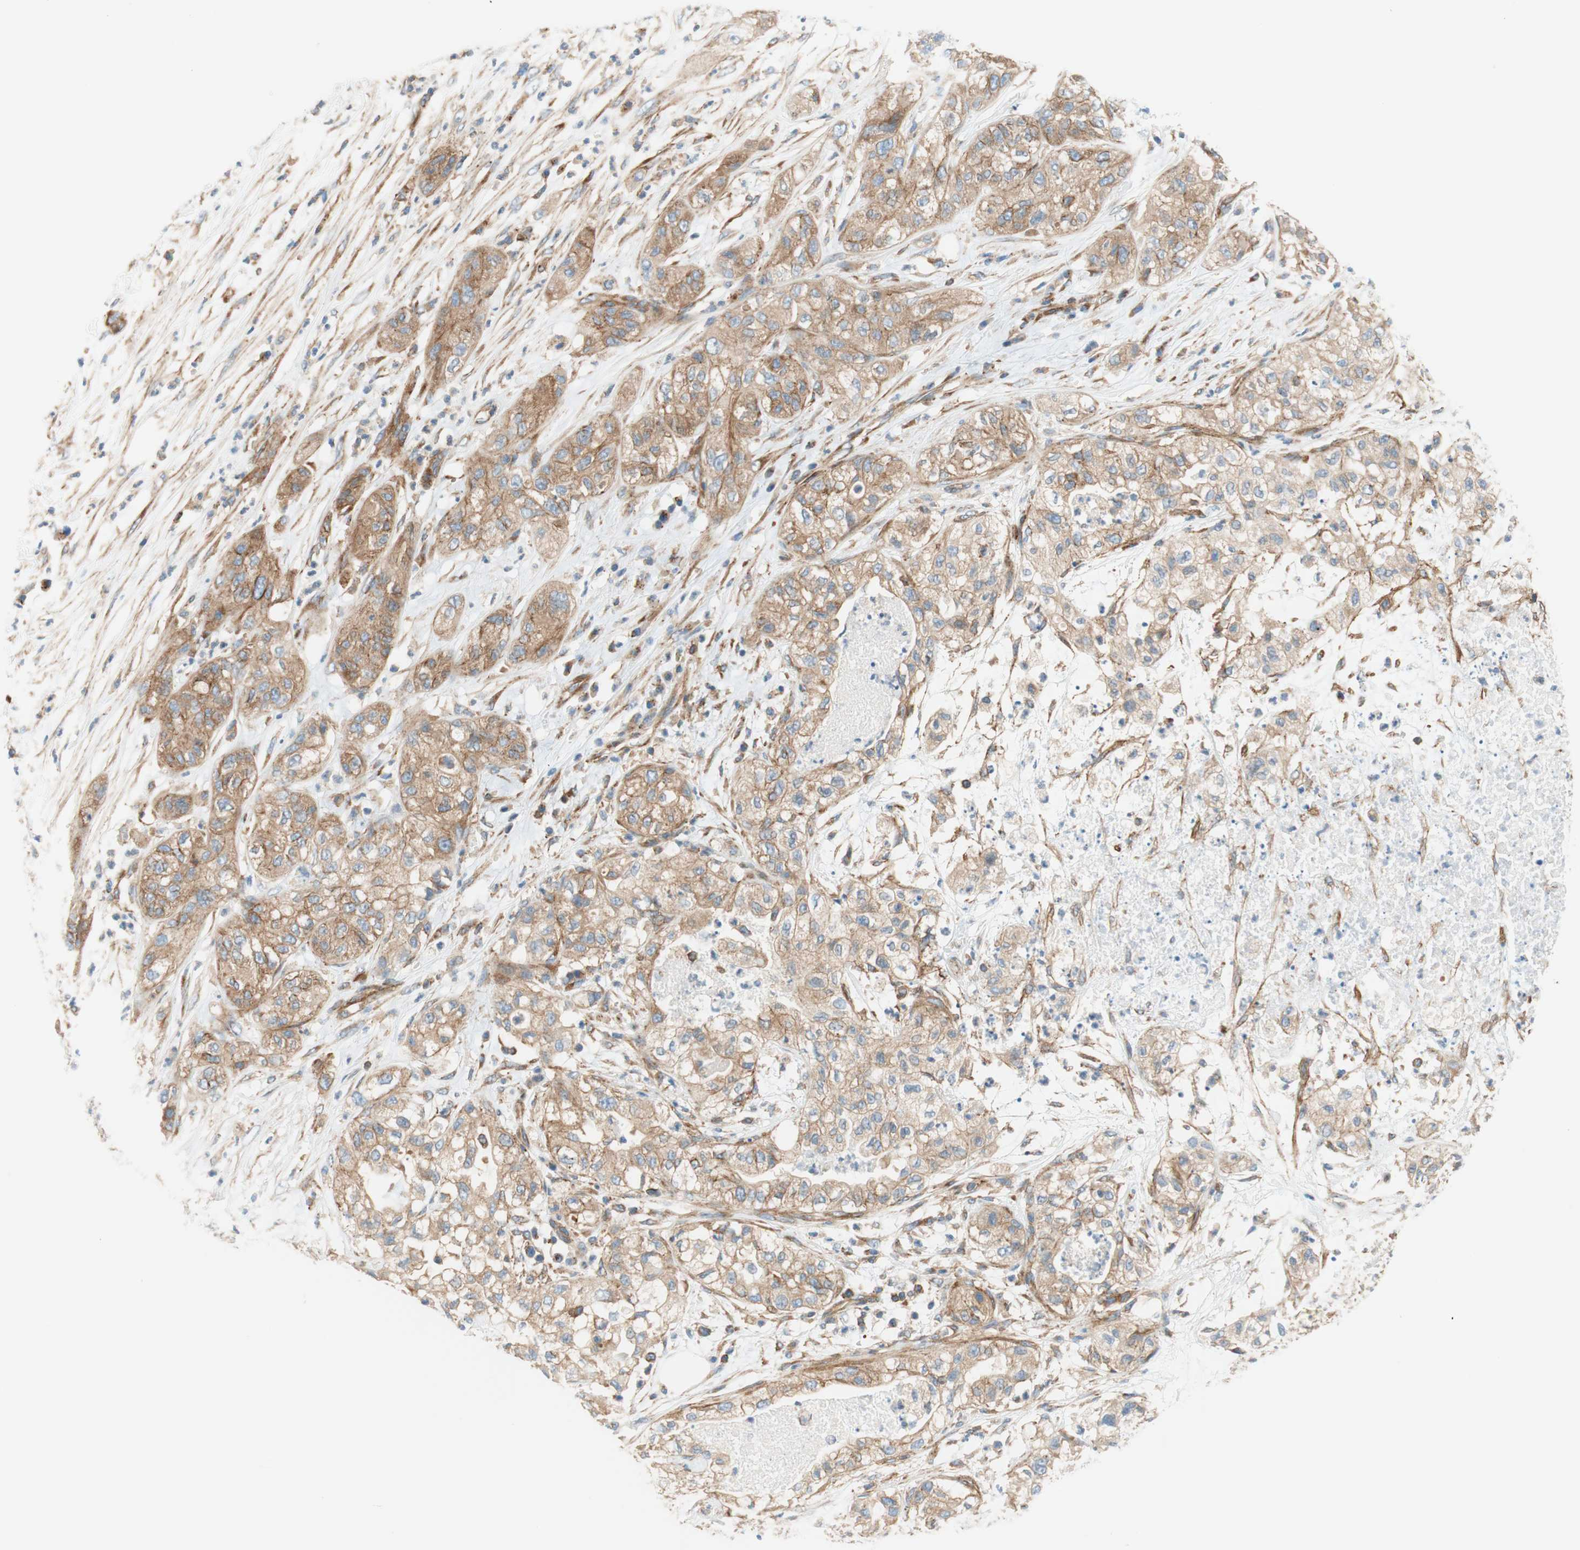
{"staining": {"intensity": "moderate", "quantity": ">75%", "location": "cytoplasmic/membranous"}, "tissue": "pancreatic cancer", "cell_type": "Tumor cells", "image_type": "cancer", "snomed": [{"axis": "morphology", "description": "Adenocarcinoma, NOS"}, {"axis": "topography", "description": "Pancreas"}], "caption": "This image exhibits pancreatic cancer (adenocarcinoma) stained with immunohistochemistry to label a protein in brown. The cytoplasmic/membranous of tumor cells show moderate positivity for the protein. Nuclei are counter-stained blue.", "gene": "VPS26A", "patient": {"sex": "female", "age": 78}}